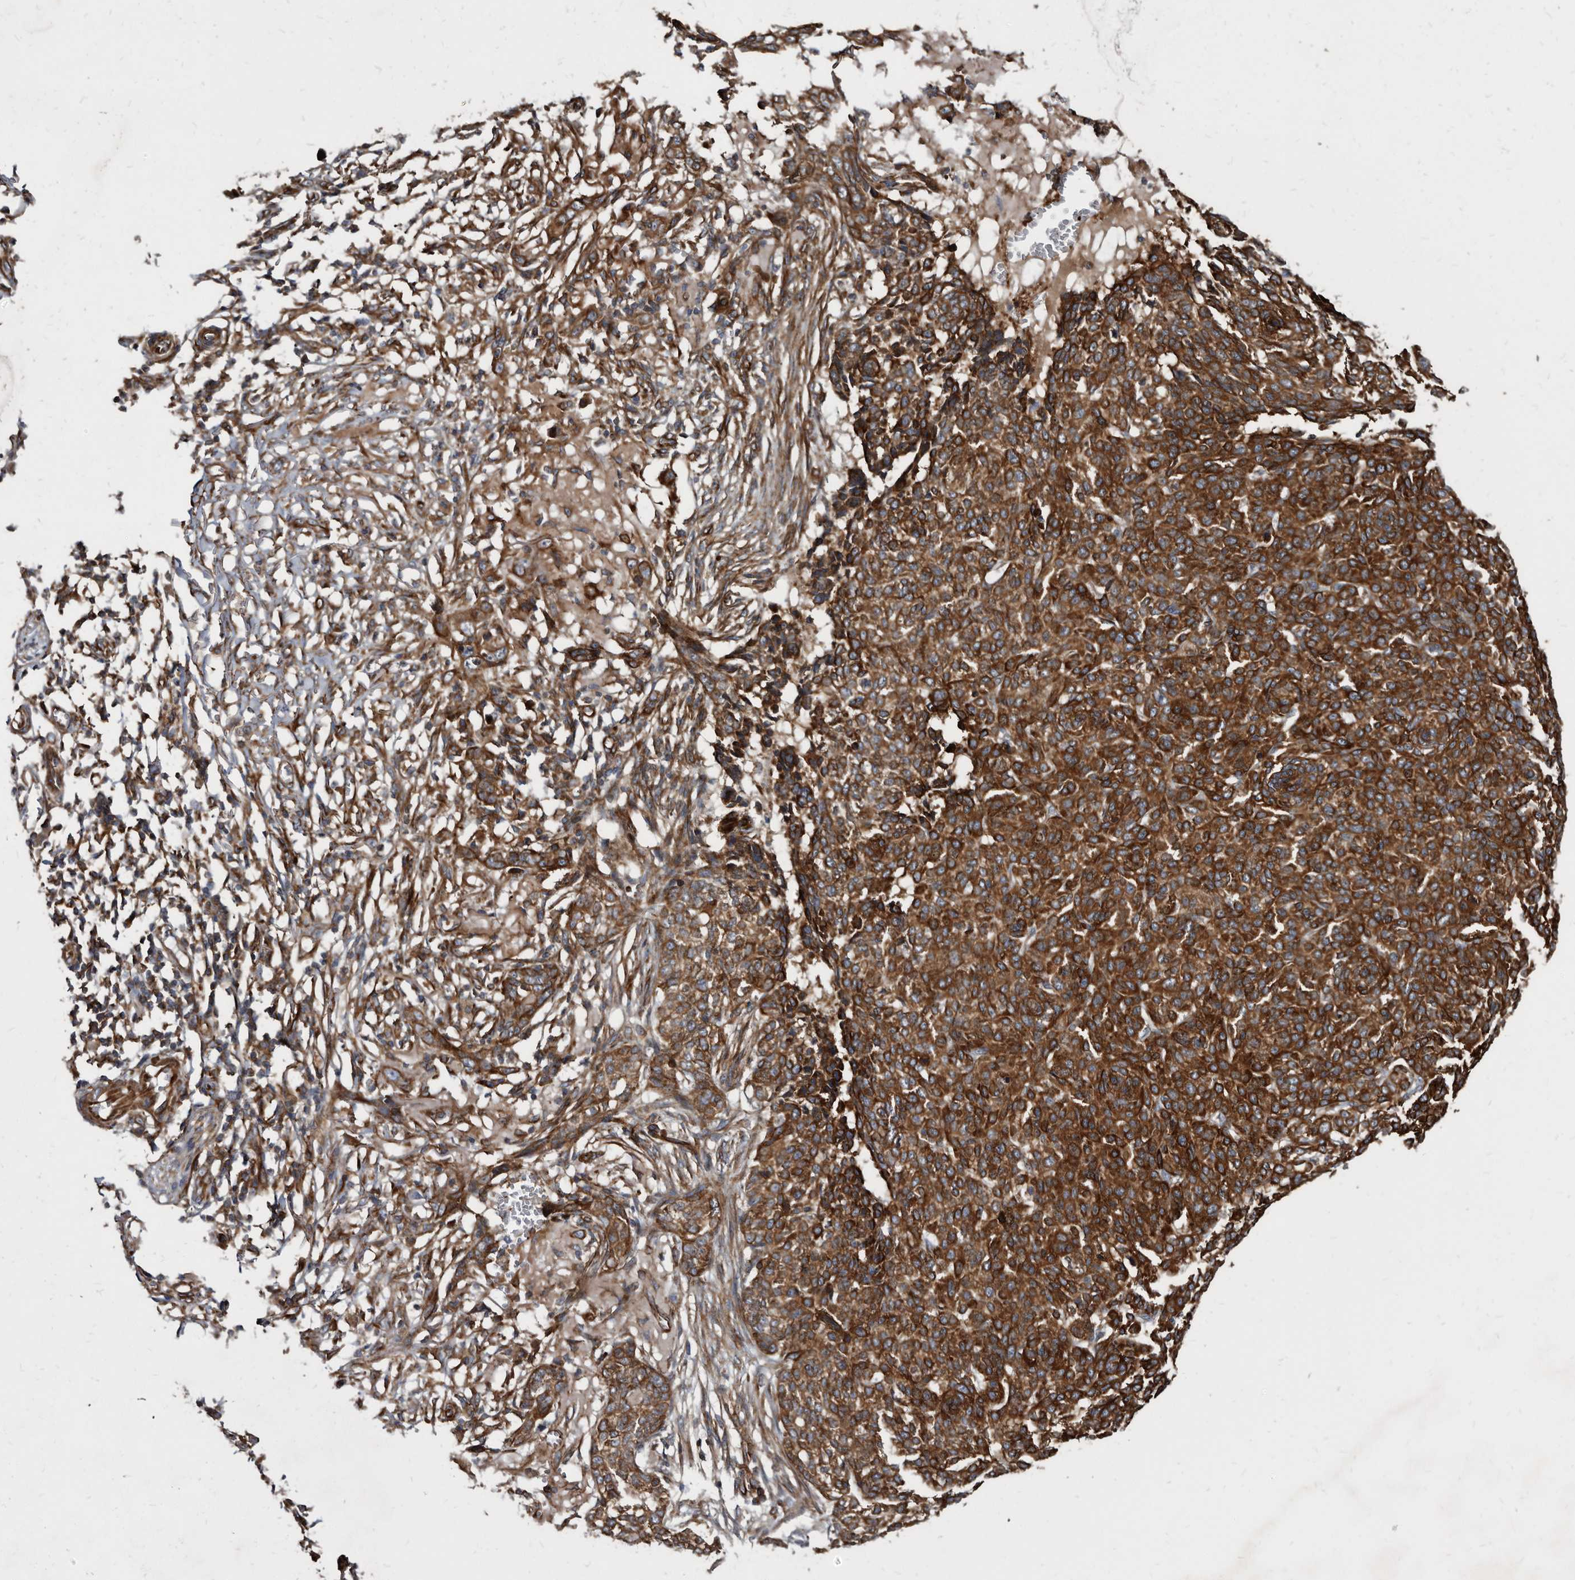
{"staining": {"intensity": "strong", "quantity": ">75%", "location": "cytoplasmic/membranous"}, "tissue": "skin cancer", "cell_type": "Tumor cells", "image_type": "cancer", "snomed": [{"axis": "morphology", "description": "Basal cell carcinoma"}, {"axis": "topography", "description": "Skin"}], "caption": "Skin basal cell carcinoma was stained to show a protein in brown. There is high levels of strong cytoplasmic/membranous positivity in about >75% of tumor cells. Immunohistochemistry (ihc) stains the protein in brown and the nuclei are stained blue.", "gene": "KCTD20", "patient": {"sex": "male", "age": 85}}